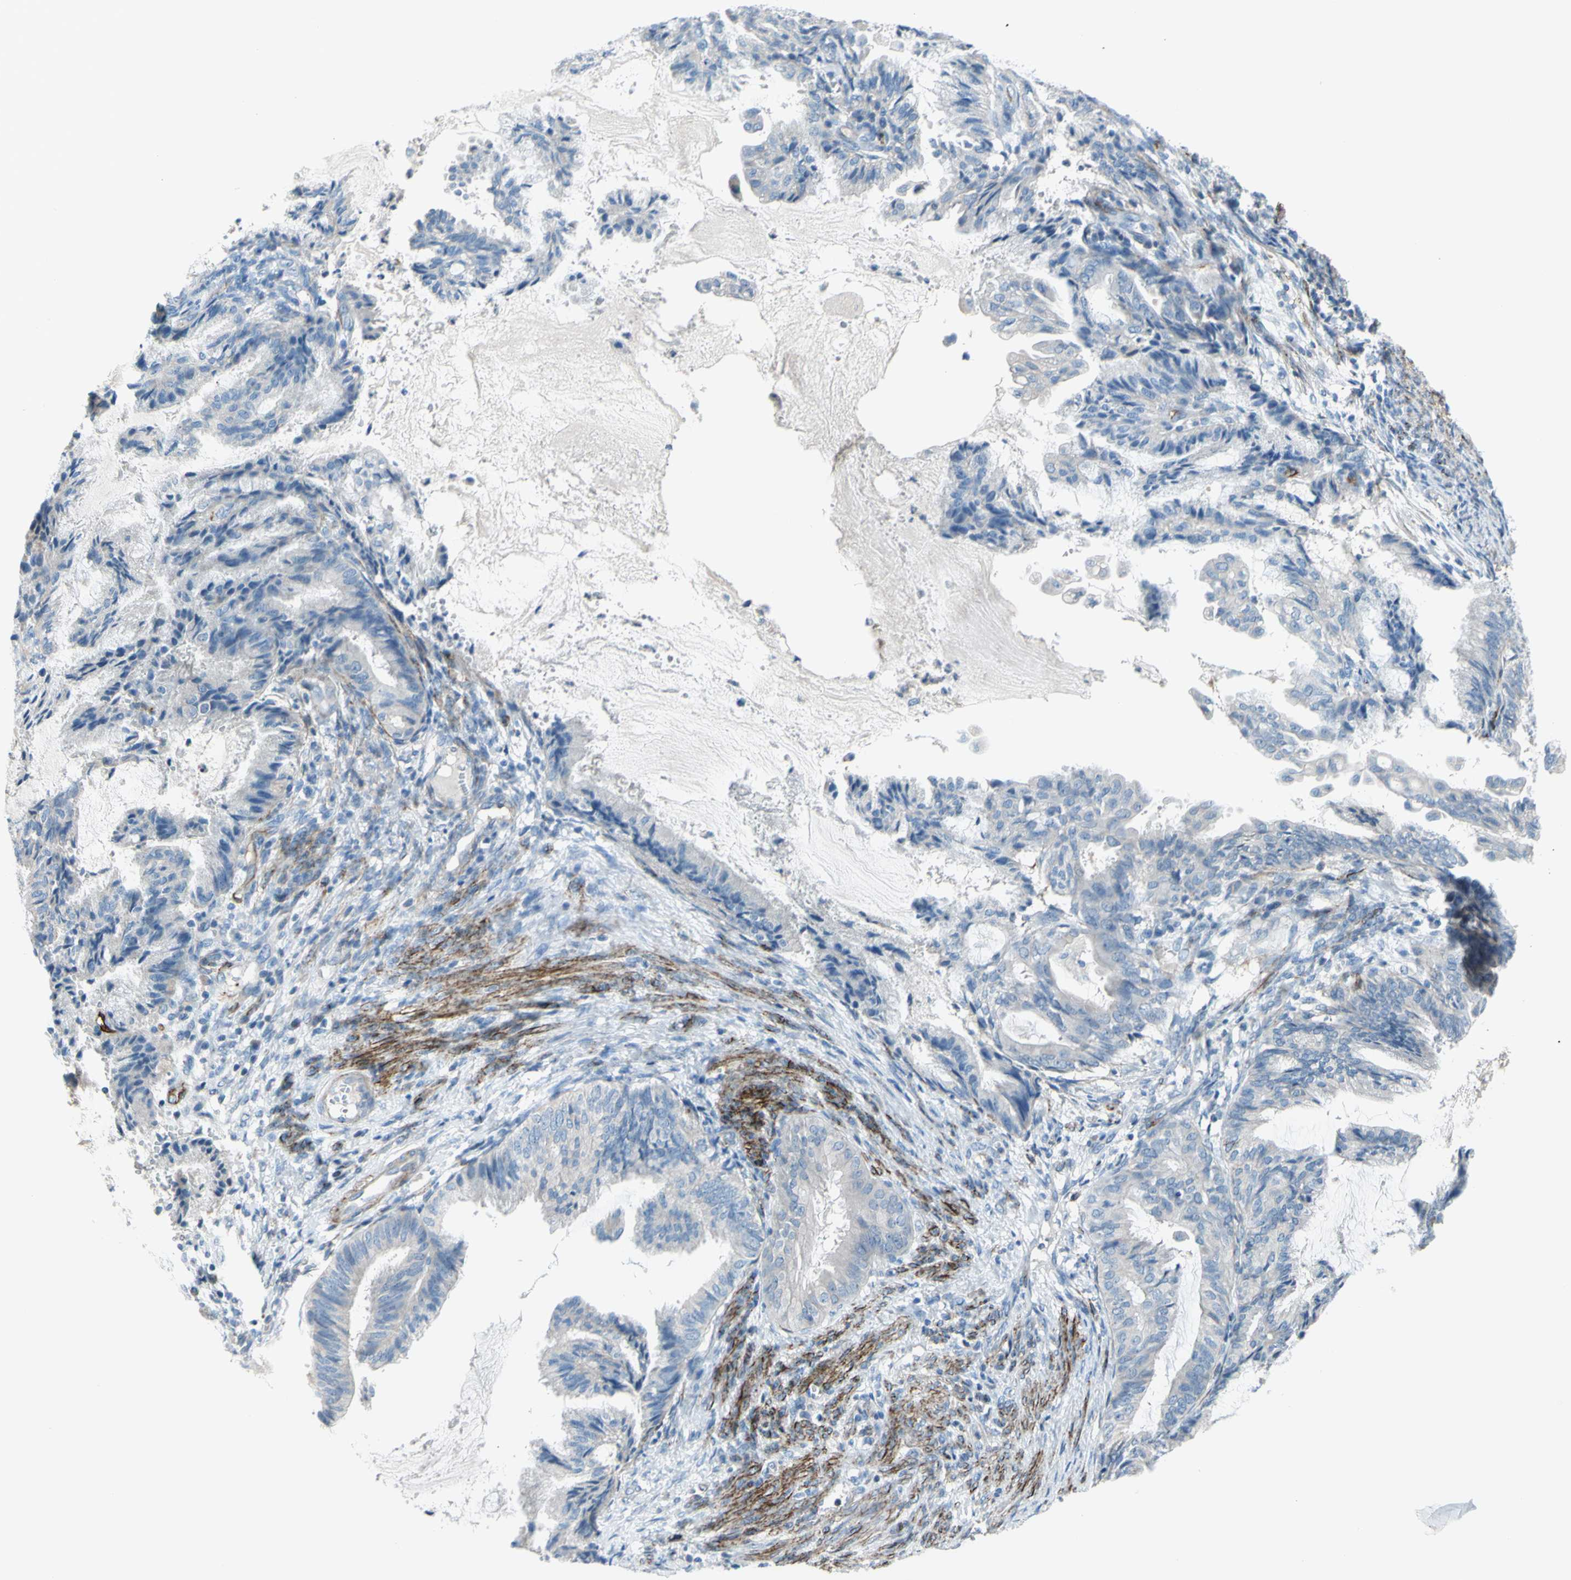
{"staining": {"intensity": "negative", "quantity": "none", "location": "none"}, "tissue": "endometrial cancer", "cell_type": "Tumor cells", "image_type": "cancer", "snomed": [{"axis": "morphology", "description": "Adenocarcinoma, NOS"}, {"axis": "topography", "description": "Endometrium"}], "caption": "Immunohistochemistry image of human endometrial cancer (adenocarcinoma) stained for a protein (brown), which exhibits no staining in tumor cells.", "gene": "PRRG2", "patient": {"sex": "female", "age": 86}}